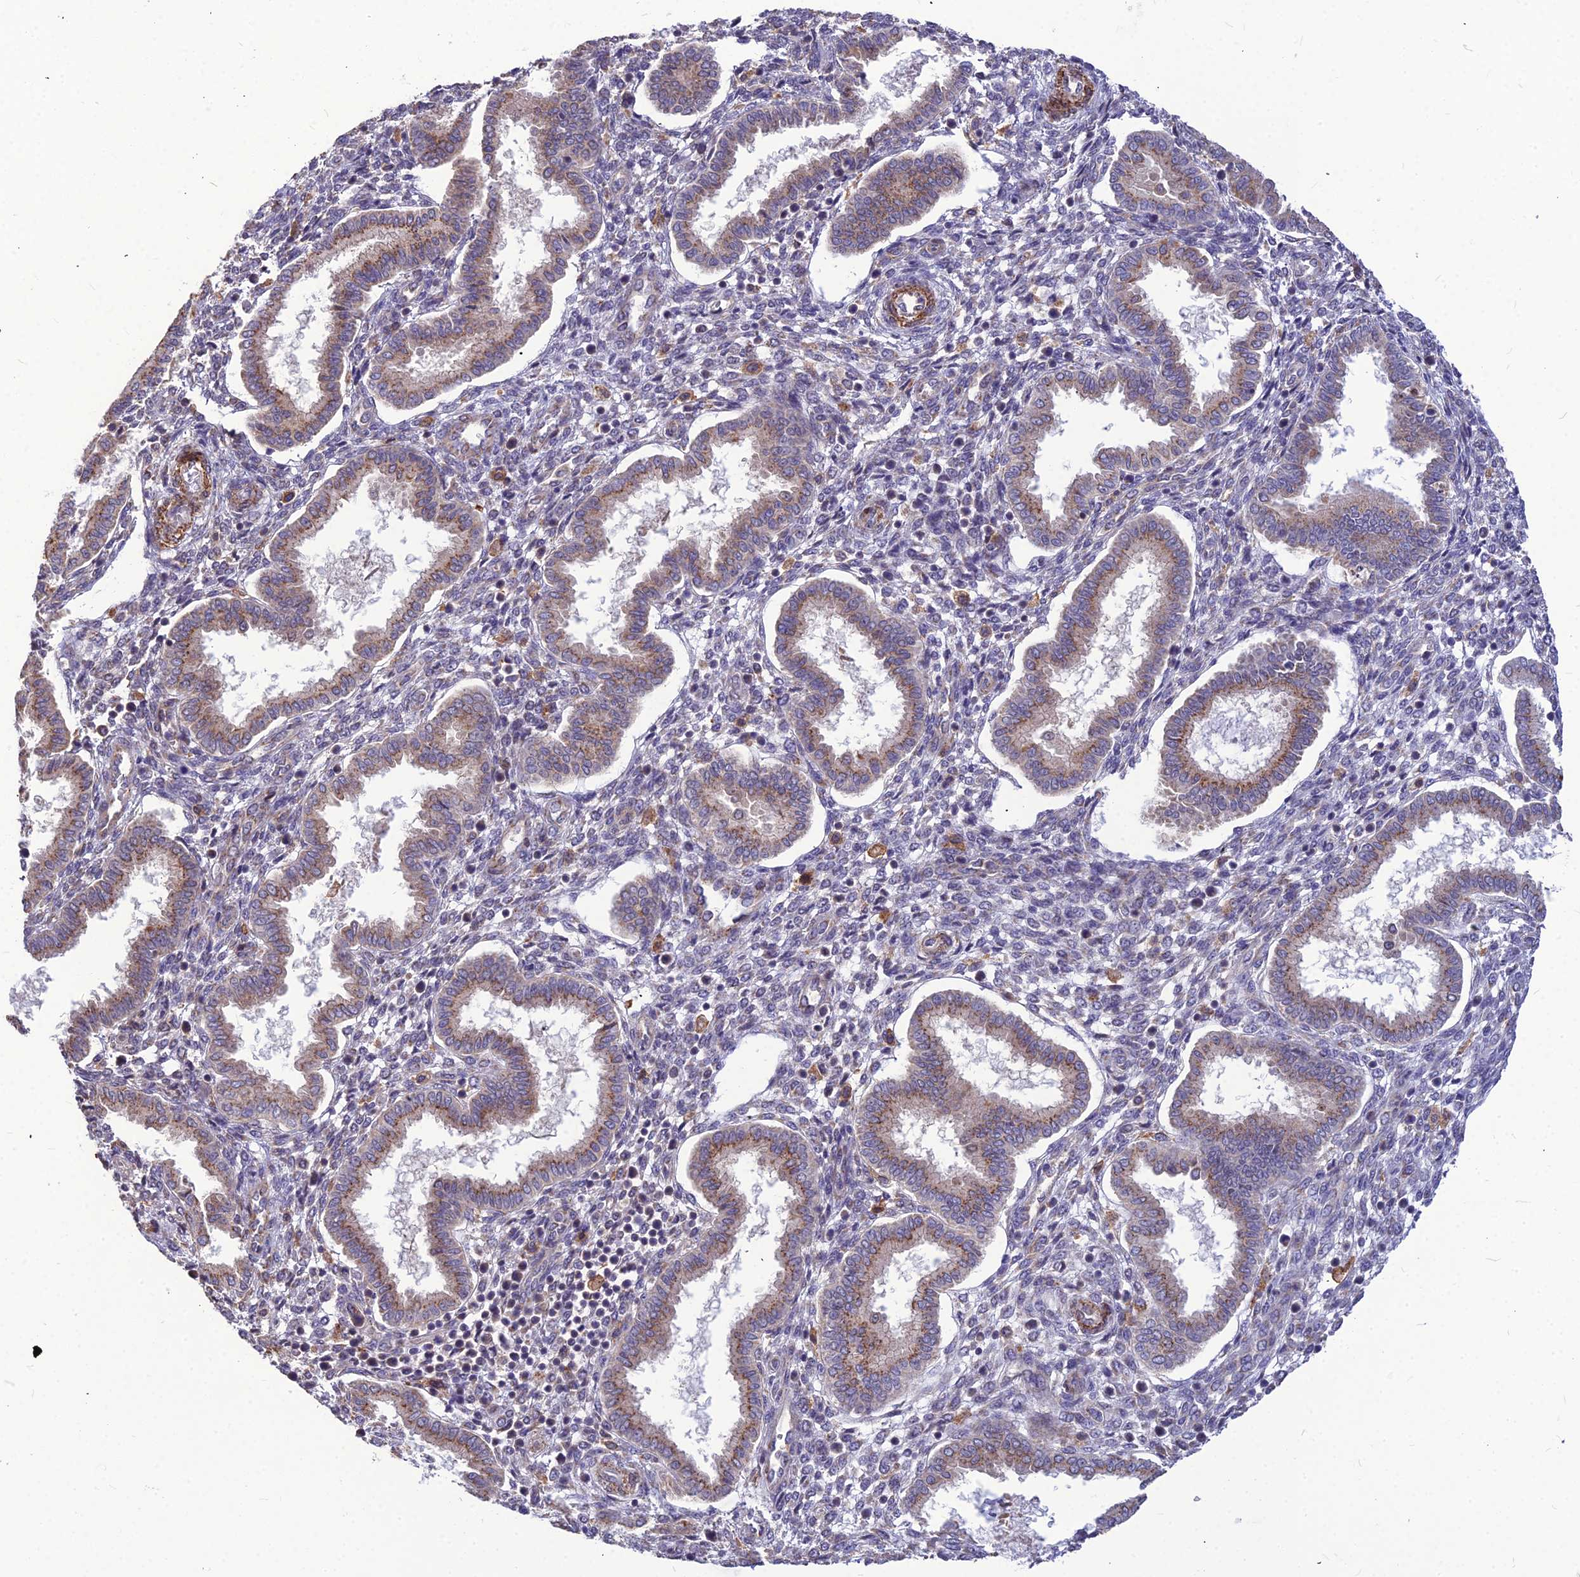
{"staining": {"intensity": "moderate", "quantity": "25%-75%", "location": "cytoplasmic/membranous"}, "tissue": "endometrium", "cell_type": "Cells in endometrial stroma", "image_type": "normal", "snomed": [{"axis": "morphology", "description": "Normal tissue, NOS"}, {"axis": "topography", "description": "Endometrium"}], "caption": "Immunohistochemistry (IHC) histopathology image of normal endometrium: human endometrium stained using immunohistochemistry (IHC) exhibits medium levels of moderate protein expression localized specifically in the cytoplasmic/membranous of cells in endometrial stroma, appearing as a cytoplasmic/membranous brown color.", "gene": "LEKR1", "patient": {"sex": "female", "age": 24}}